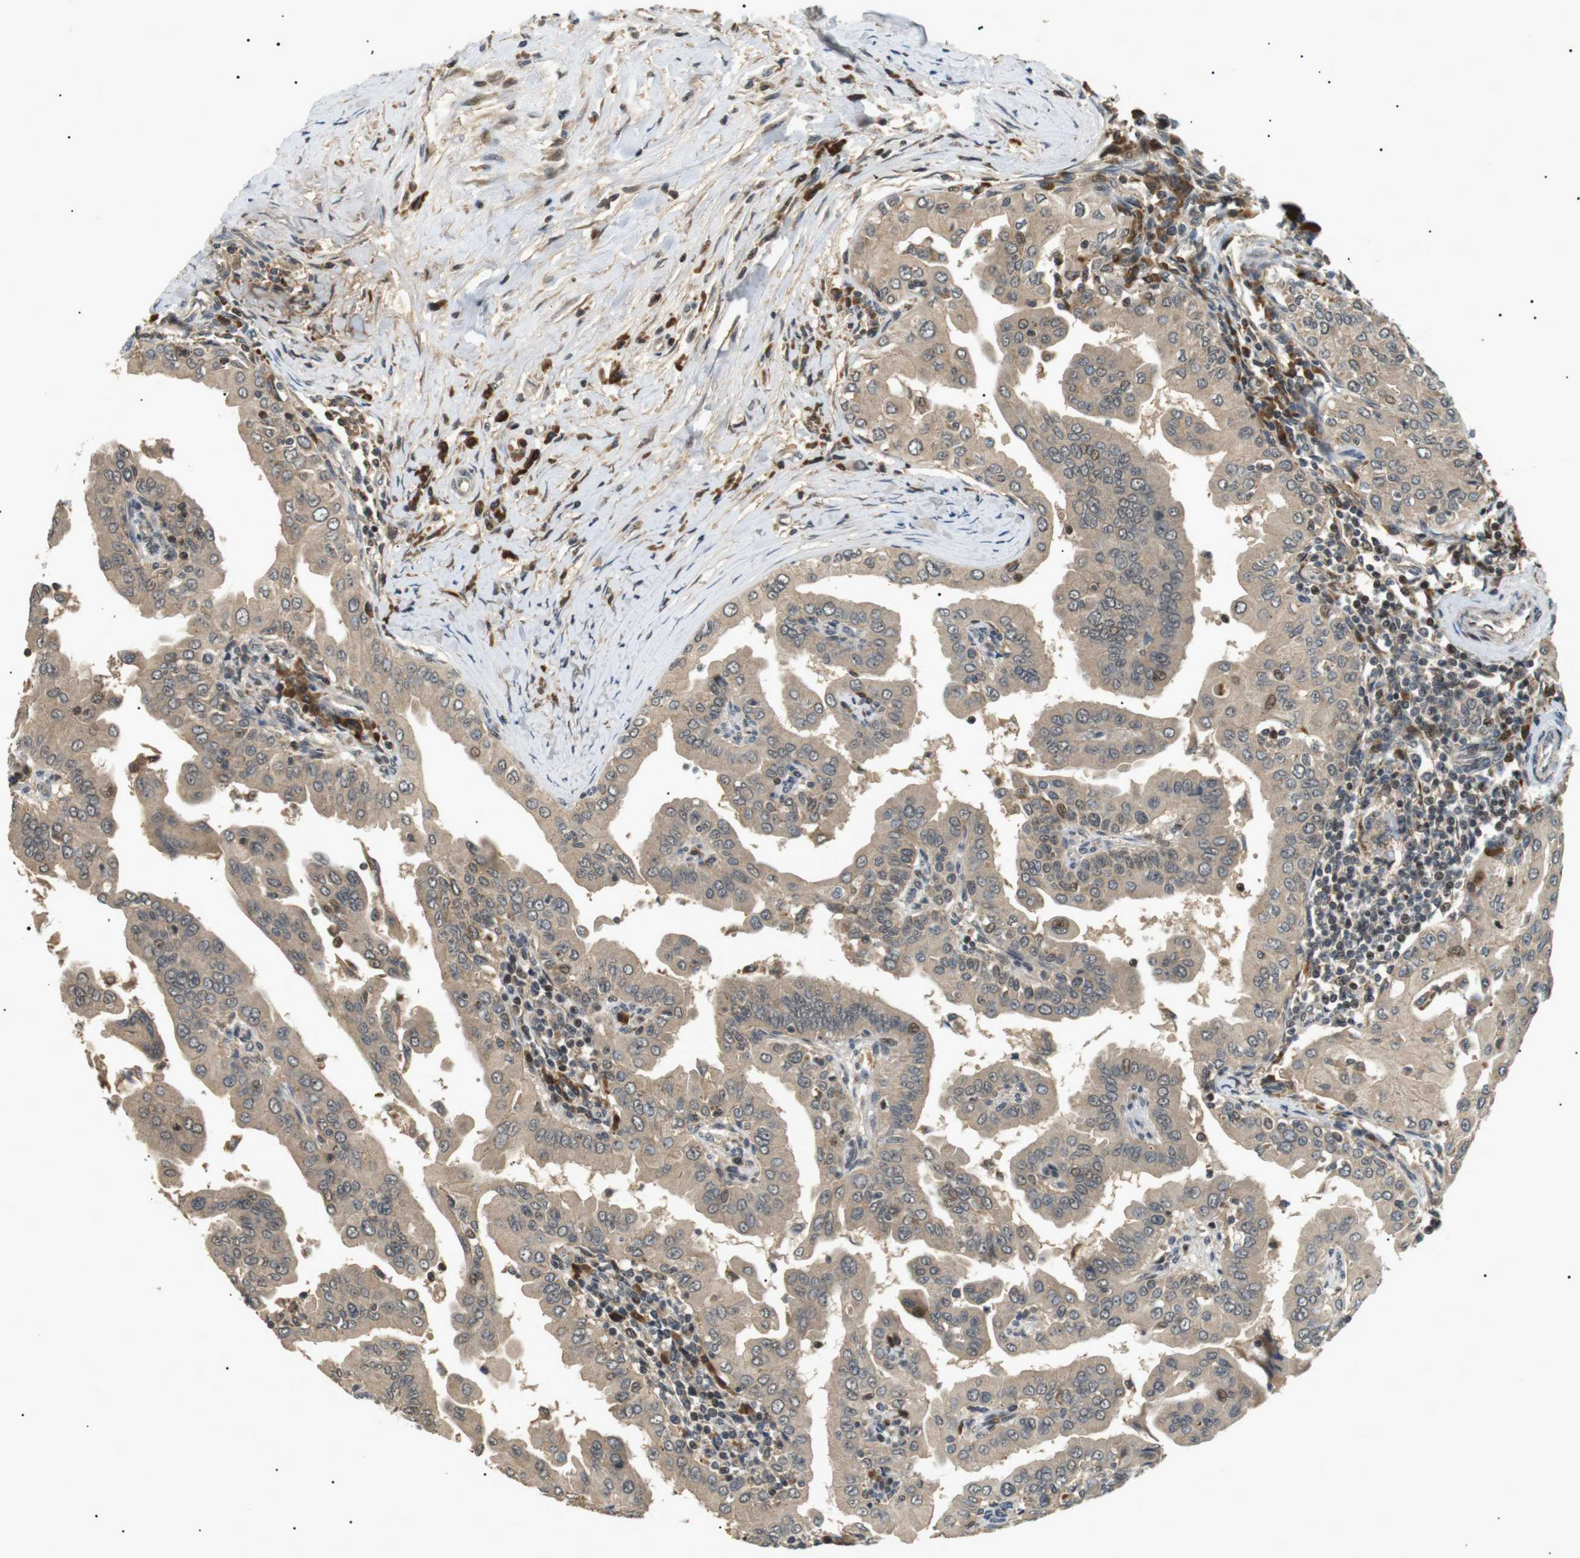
{"staining": {"intensity": "weak", "quantity": ">75%", "location": "cytoplasmic/membranous"}, "tissue": "thyroid cancer", "cell_type": "Tumor cells", "image_type": "cancer", "snomed": [{"axis": "morphology", "description": "Papillary adenocarcinoma, NOS"}, {"axis": "topography", "description": "Thyroid gland"}], "caption": "The image shows staining of thyroid cancer (papillary adenocarcinoma), revealing weak cytoplasmic/membranous protein expression (brown color) within tumor cells.", "gene": "HSPA13", "patient": {"sex": "male", "age": 33}}